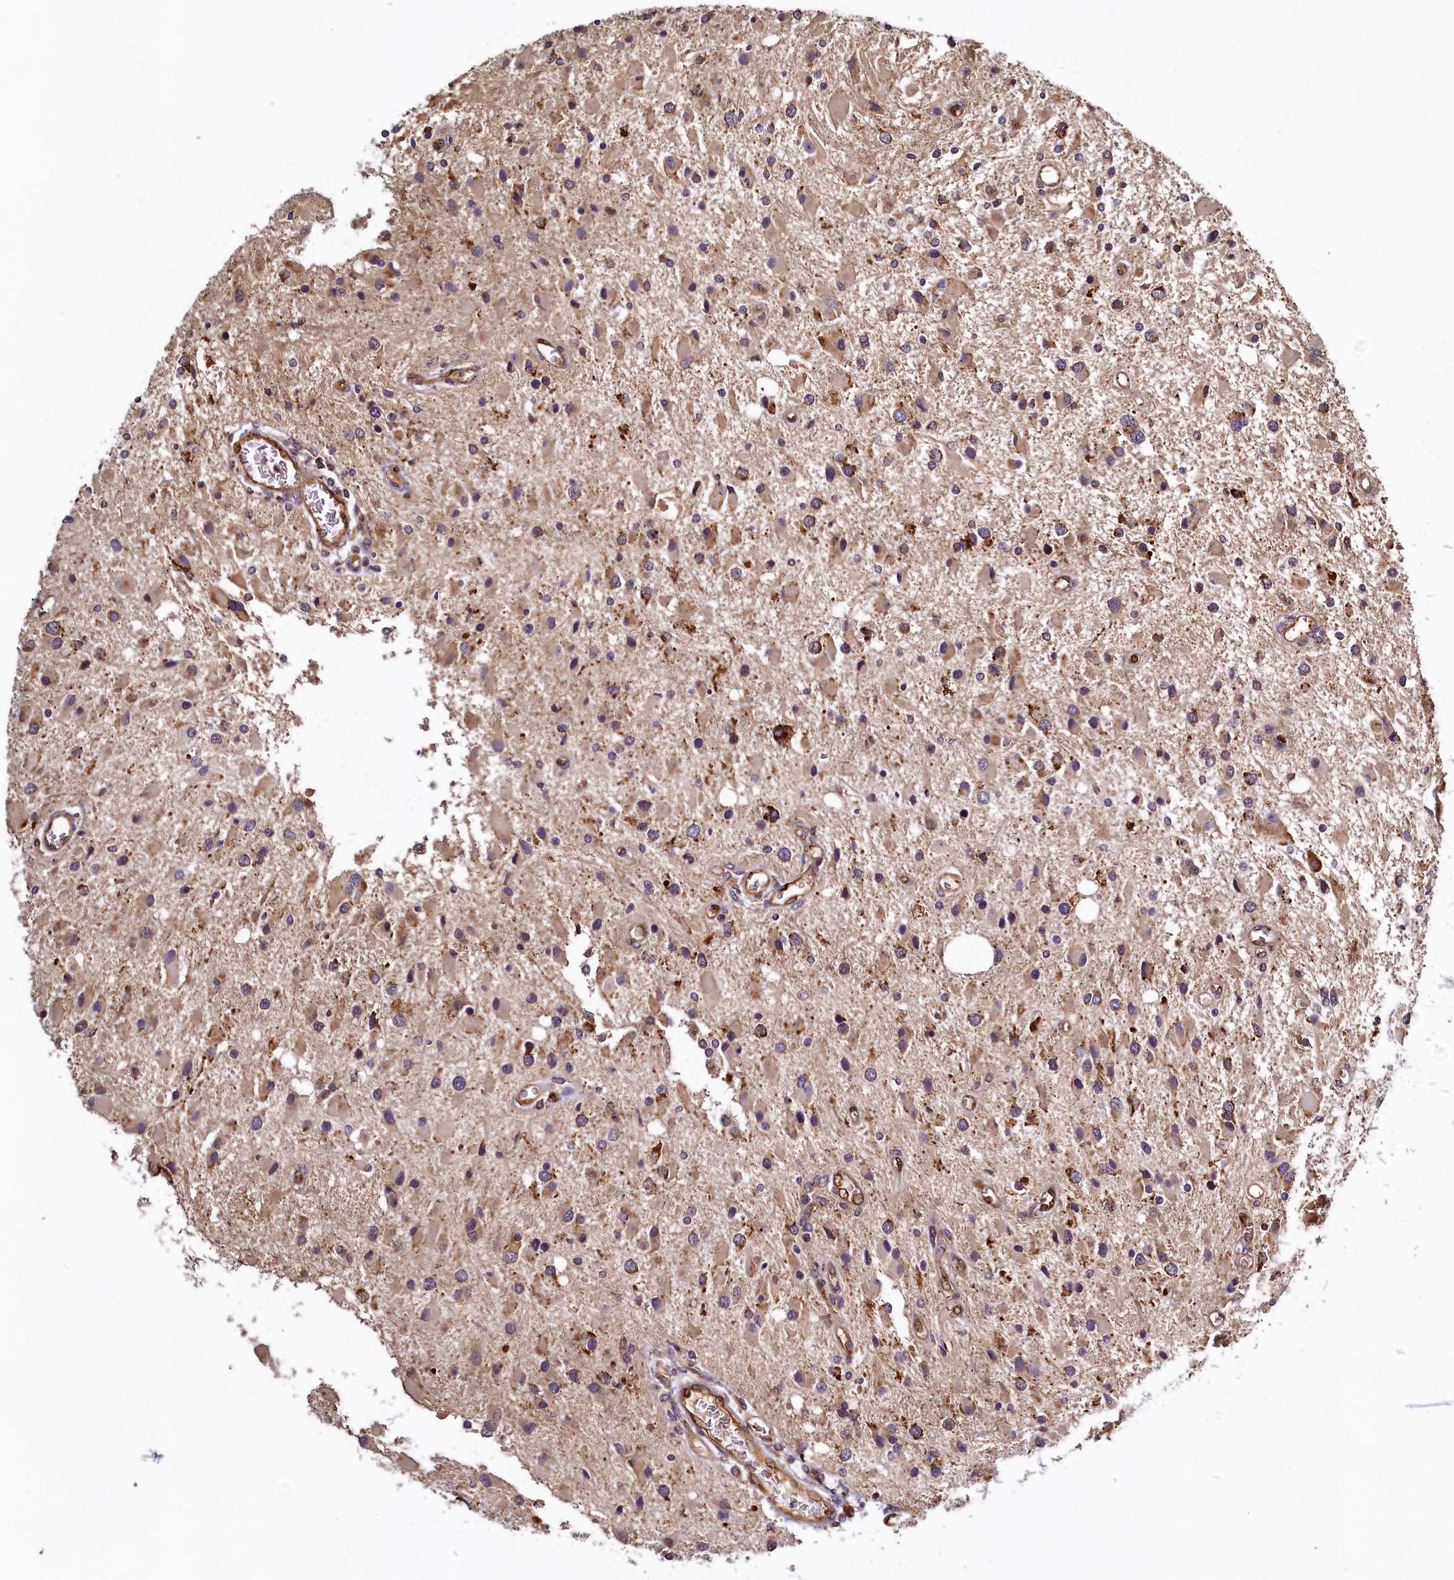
{"staining": {"intensity": "weak", "quantity": "25%-75%", "location": "cytoplasmic/membranous"}, "tissue": "glioma", "cell_type": "Tumor cells", "image_type": "cancer", "snomed": [{"axis": "morphology", "description": "Glioma, malignant, High grade"}, {"axis": "topography", "description": "Brain"}], "caption": "Immunohistochemical staining of human malignant high-grade glioma exhibits low levels of weak cytoplasmic/membranous protein staining in about 25%-75% of tumor cells. (Stains: DAB in brown, nuclei in blue, Microscopy: brightfield microscopy at high magnification).", "gene": "NCKAP5L", "patient": {"sex": "male", "age": 53}}